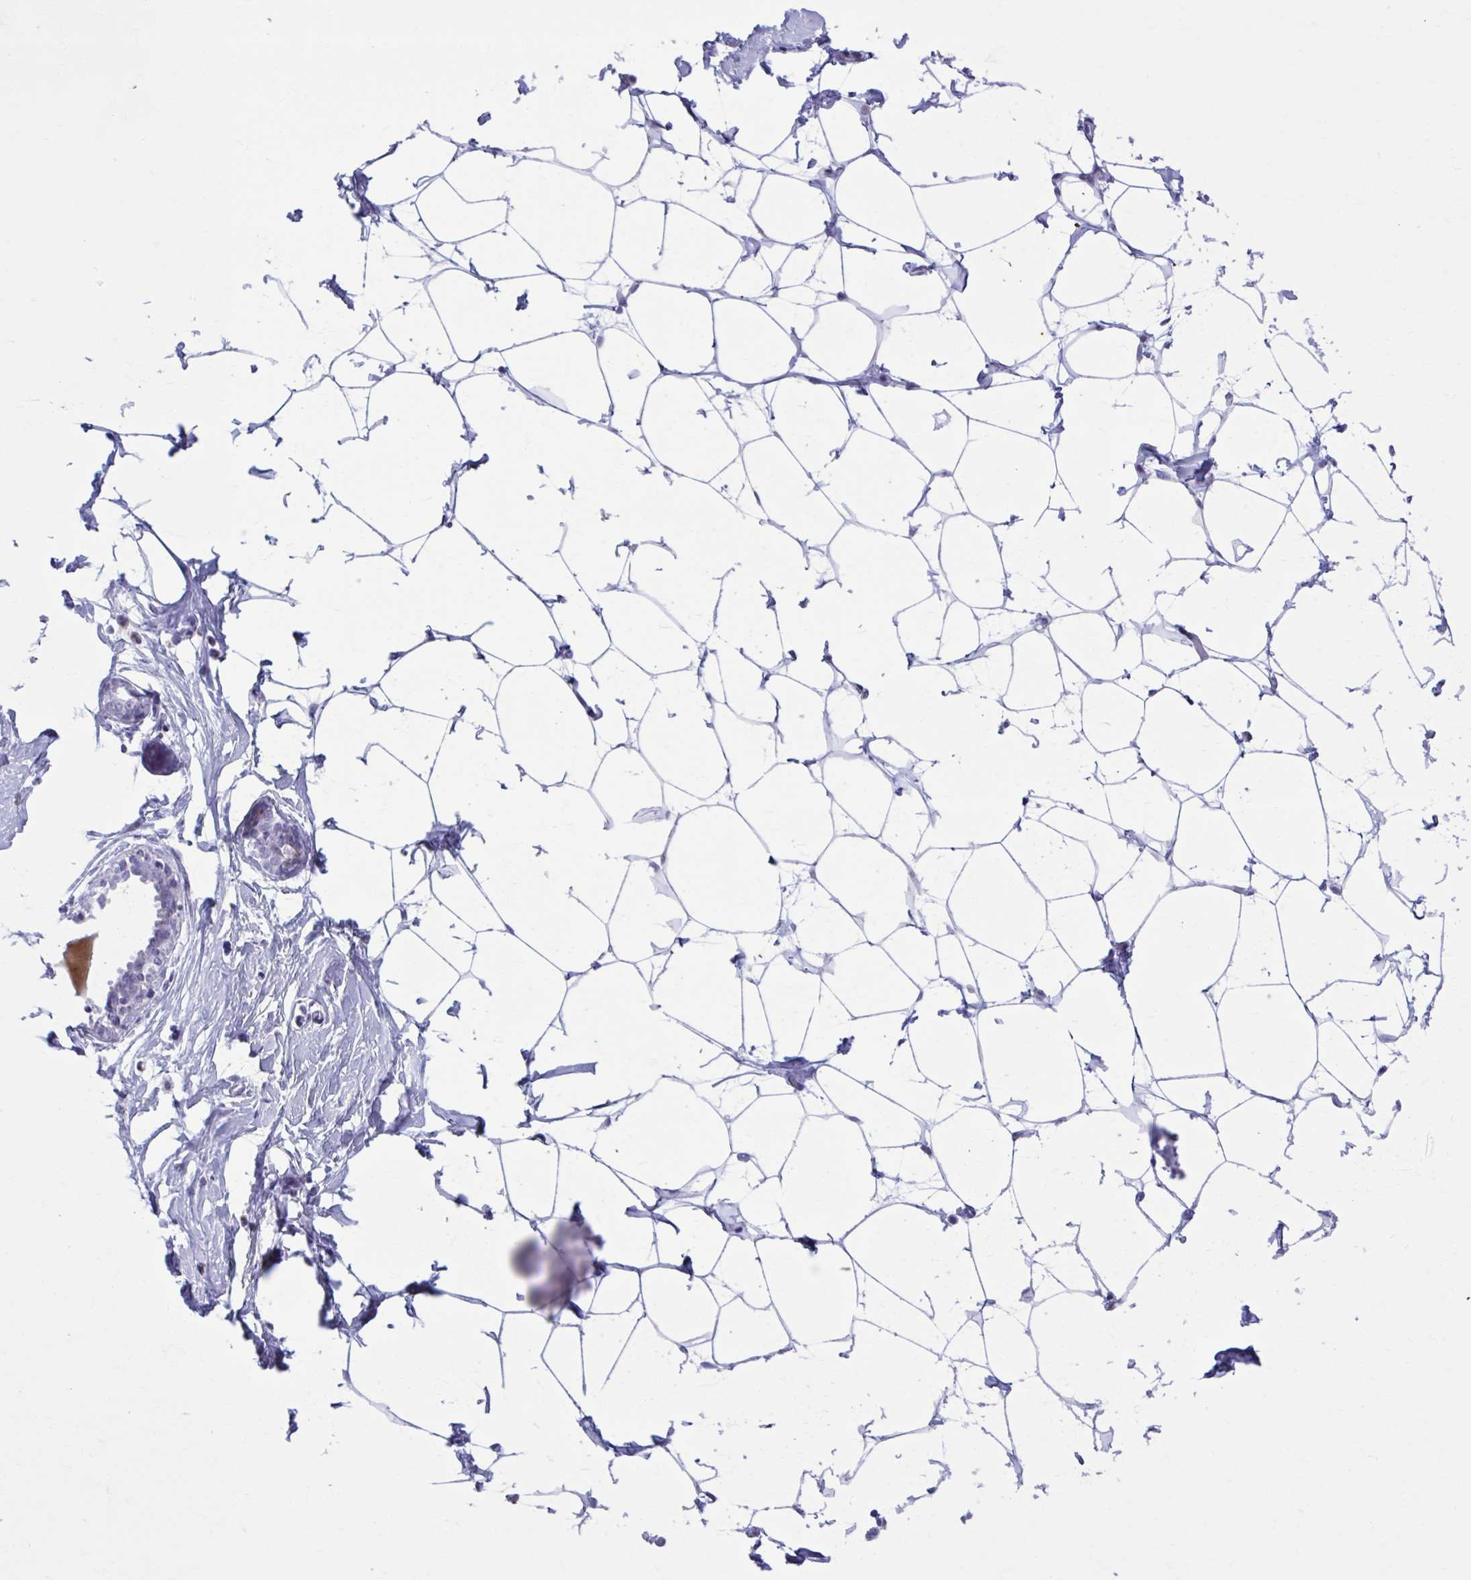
{"staining": {"intensity": "negative", "quantity": "none", "location": "none"}, "tissue": "breast", "cell_type": "Adipocytes", "image_type": "normal", "snomed": [{"axis": "morphology", "description": "Normal tissue, NOS"}, {"axis": "topography", "description": "Breast"}], "caption": "Unremarkable breast was stained to show a protein in brown. There is no significant positivity in adipocytes.", "gene": "ZNF682", "patient": {"sex": "female", "age": 27}}